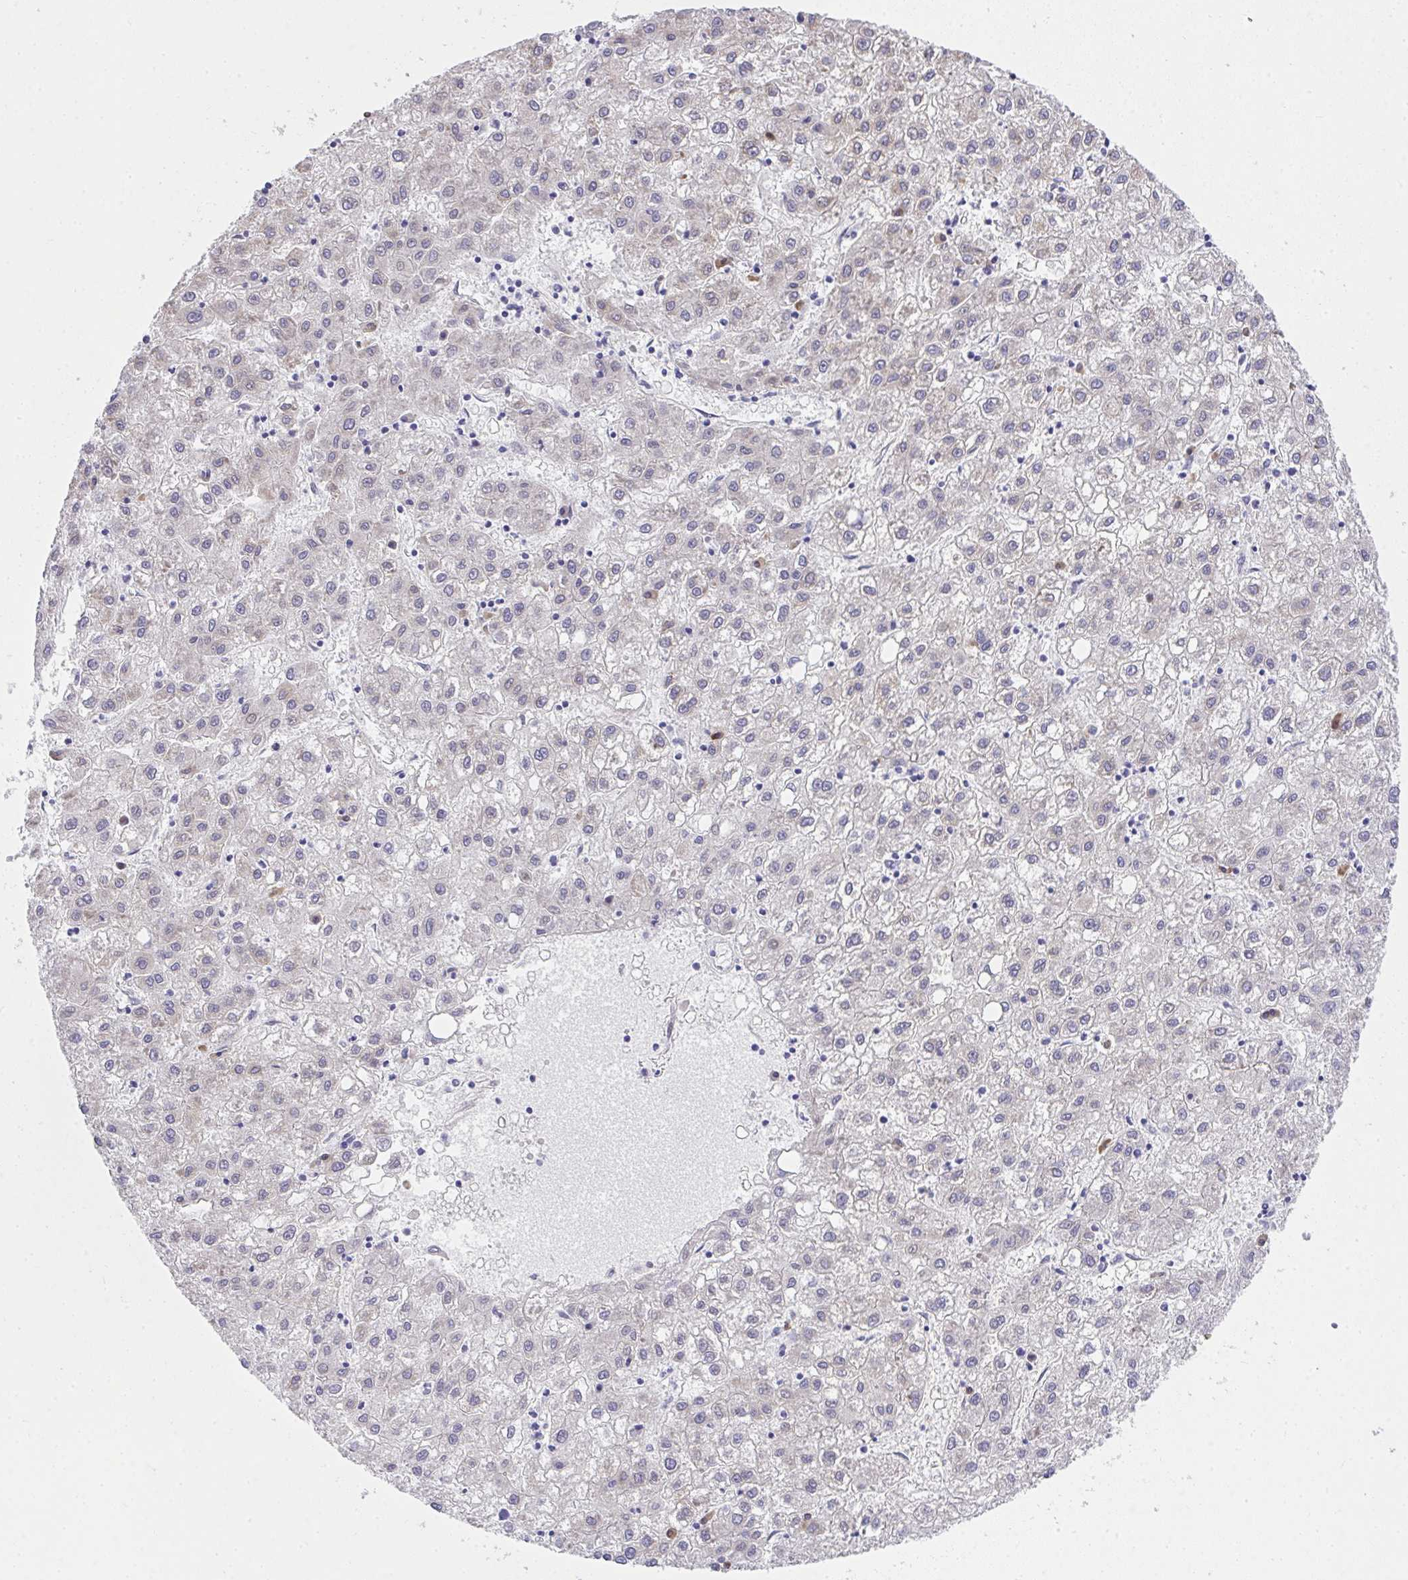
{"staining": {"intensity": "negative", "quantity": "none", "location": "none"}, "tissue": "liver cancer", "cell_type": "Tumor cells", "image_type": "cancer", "snomed": [{"axis": "morphology", "description": "Carcinoma, Hepatocellular, NOS"}, {"axis": "topography", "description": "Liver"}], "caption": "This histopathology image is of liver cancer (hepatocellular carcinoma) stained with immunohistochemistry (IHC) to label a protein in brown with the nuclei are counter-stained blue. There is no positivity in tumor cells. (DAB (3,3'-diaminobenzidine) immunohistochemistry with hematoxylin counter stain).", "gene": "ADRA2C", "patient": {"sex": "male", "age": 72}}